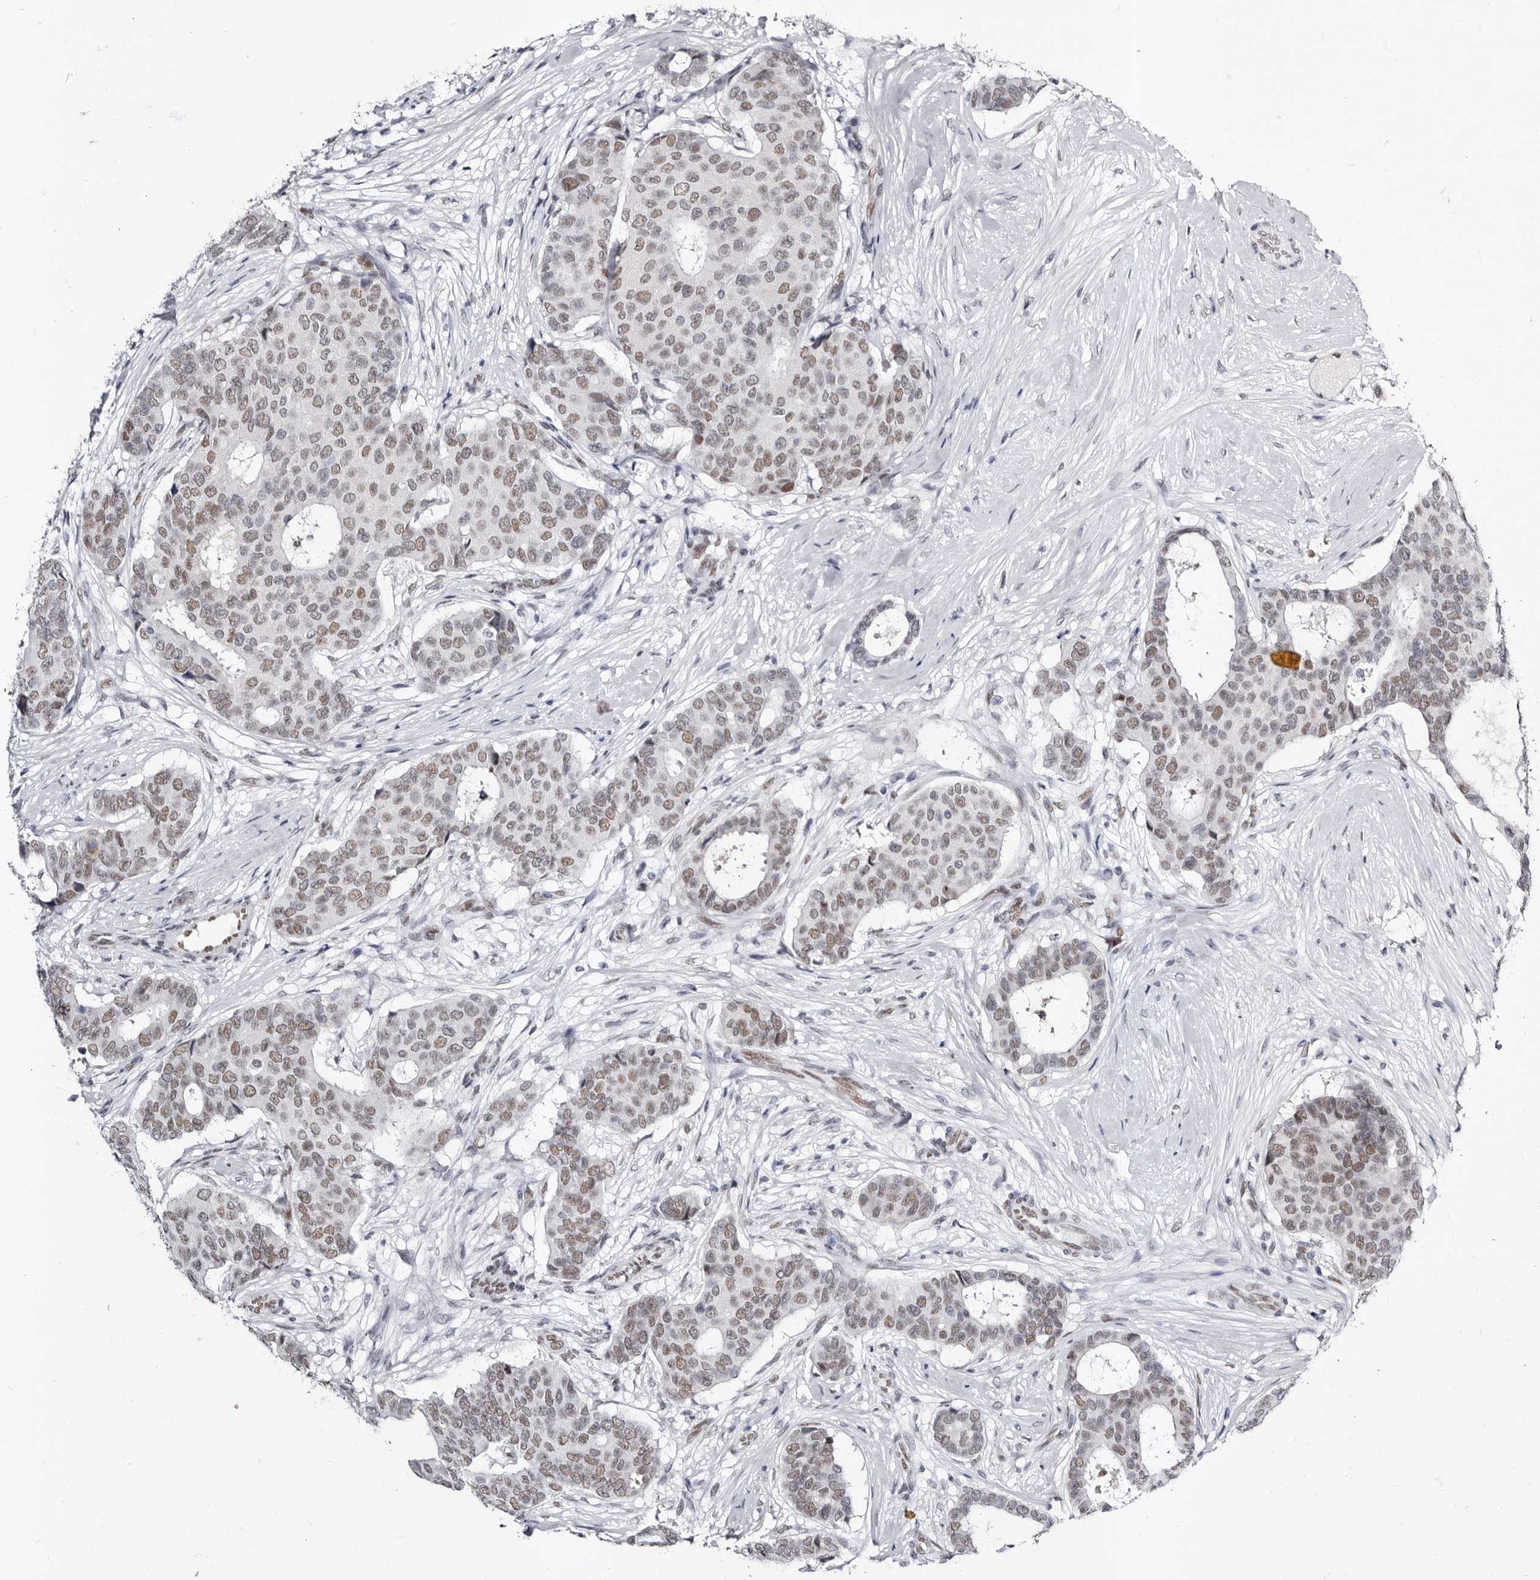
{"staining": {"intensity": "weak", "quantity": ">75%", "location": "nuclear"}, "tissue": "breast cancer", "cell_type": "Tumor cells", "image_type": "cancer", "snomed": [{"axis": "morphology", "description": "Duct carcinoma"}, {"axis": "topography", "description": "Breast"}], "caption": "Protein analysis of breast intraductal carcinoma tissue displays weak nuclear expression in about >75% of tumor cells.", "gene": "ZNF326", "patient": {"sex": "female", "age": 75}}